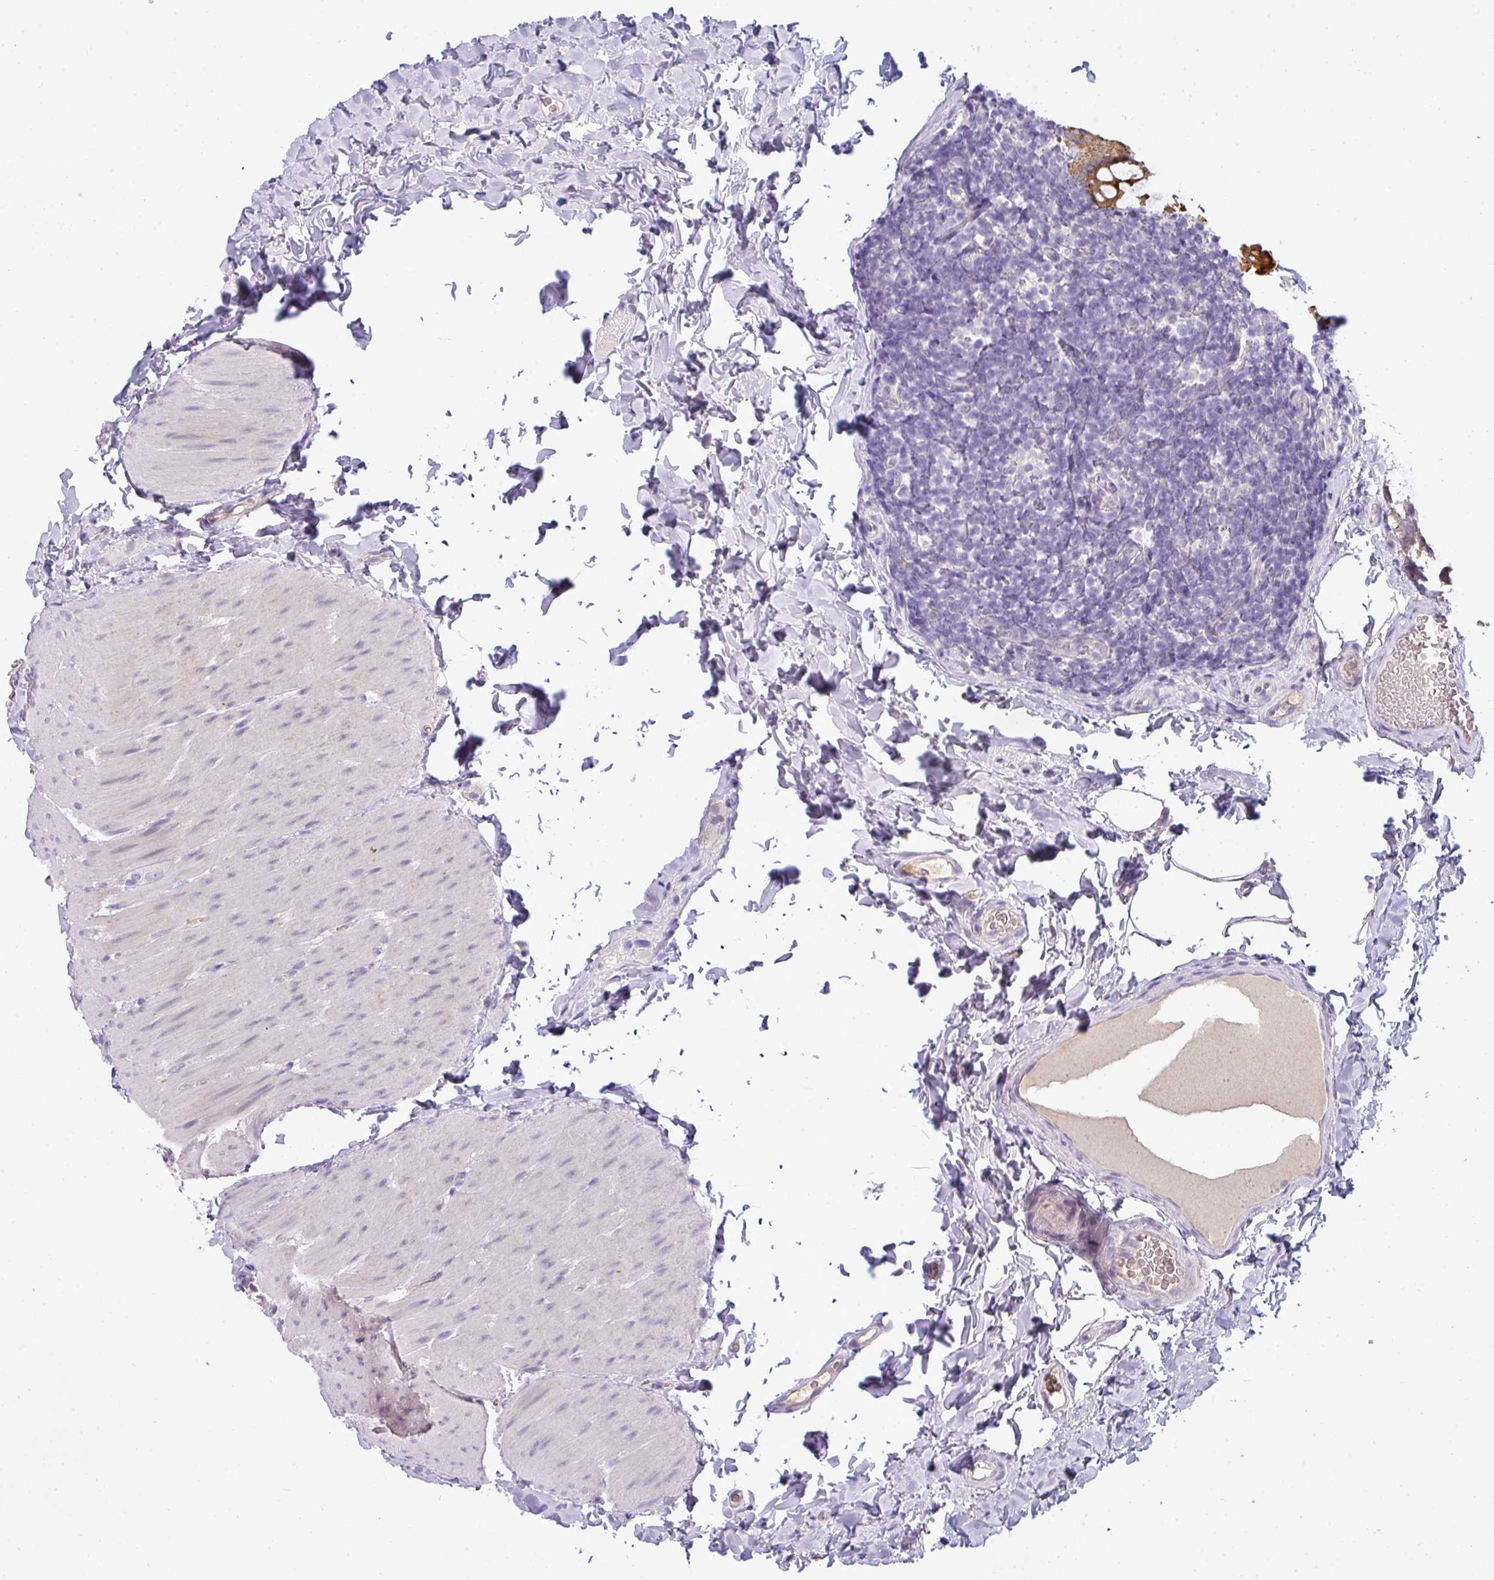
{"staining": {"intensity": "negative", "quantity": "none", "location": "none"}, "tissue": "colon", "cell_type": "Endothelial cells", "image_type": "normal", "snomed": [{"axis": "morphology", "description": "Normal tissue, NOS"}, {"axis": "topography", "description": "Colon"}], "caption": "A high-resolution image shows immunohistochemistry (IHC) staining of normal colon, which exhibits no significant staining in endothelial cells.", "gene": "ASXL3", "patient": {"sex": "male", "age": 46}}